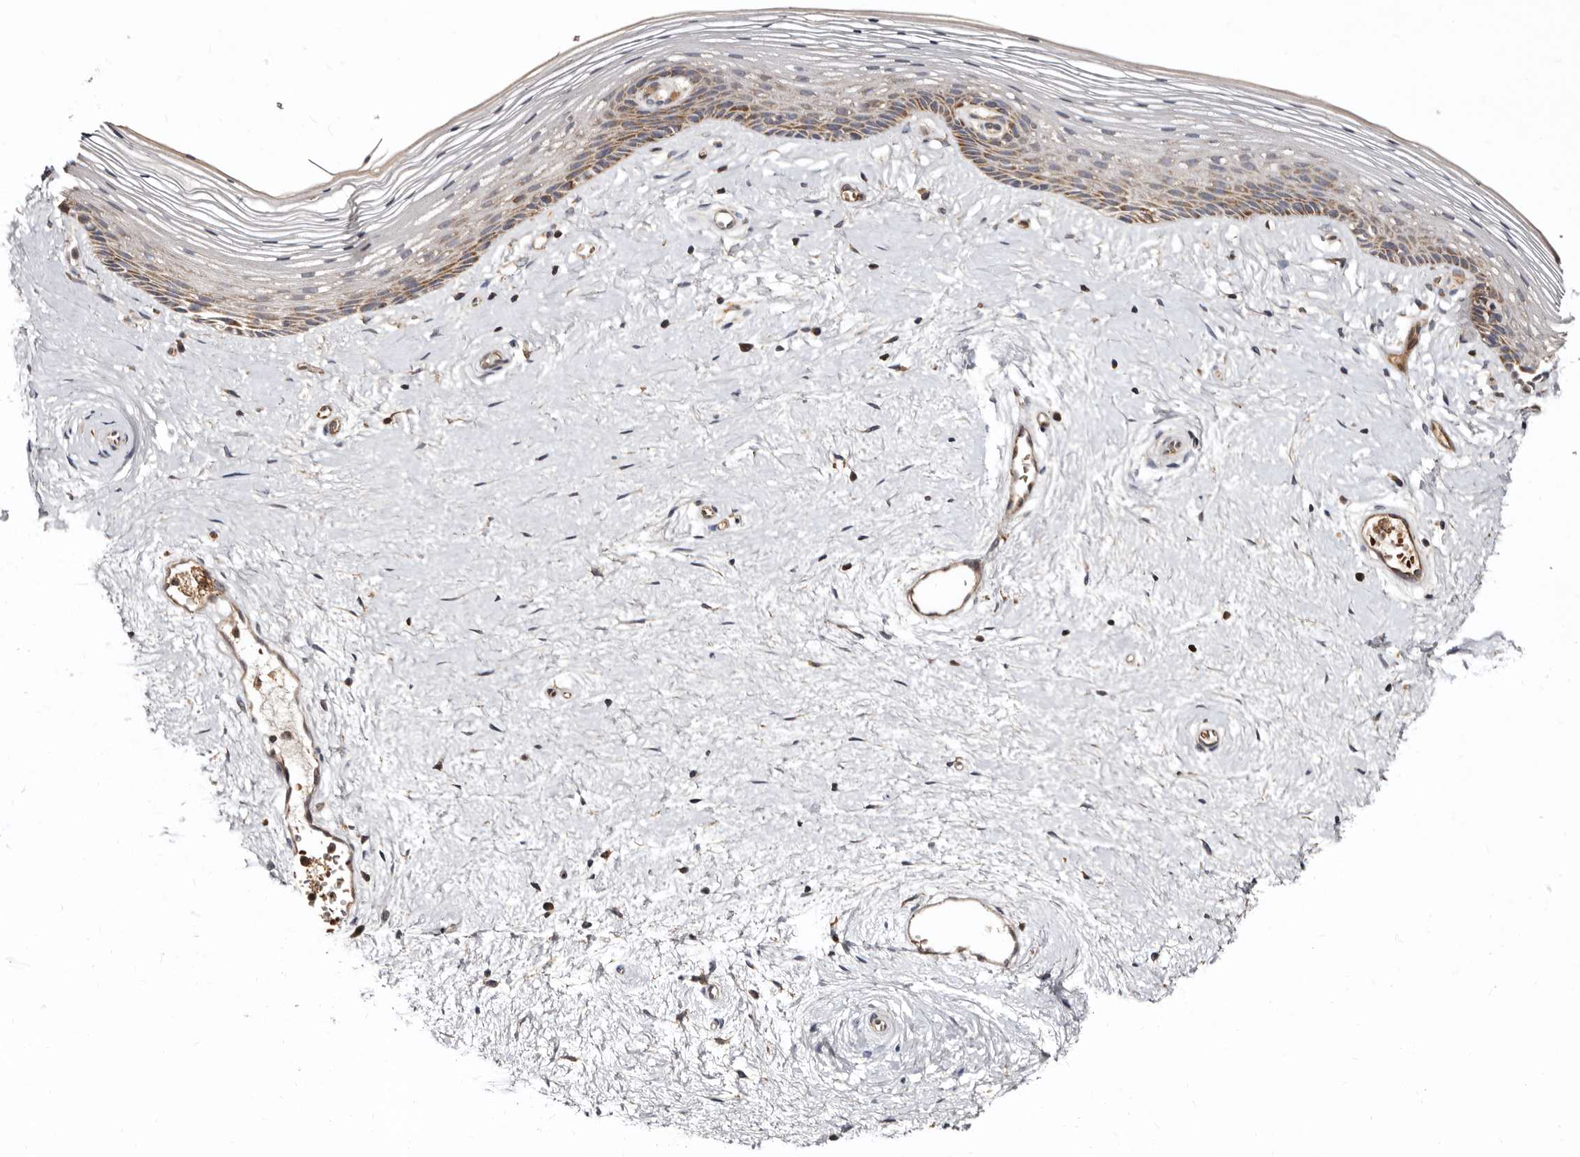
{"staining": {"intensity": "moderate", "quantity": "25%-75%", "location": "cytoplasmic/membranous"}, "tissue": "vagina", "cell_type": "Squamous epithelial cells", "image_type": "normal", "snomed": [{"axis": "morphology", "description": "Normal tissue, NOS"}, {"axis": "topography", "description": "Vagina"}], "caption": "DAB (3,3'-diaminobenzidine) immunohistochemical staining of benign human vagina exhibits moderate cytoplasmic/membranous protein staining in approximately 25%-75% of squamous epithelial cells.", "gene": "BAX", "patient": {"sex": "female", "age": 46}}